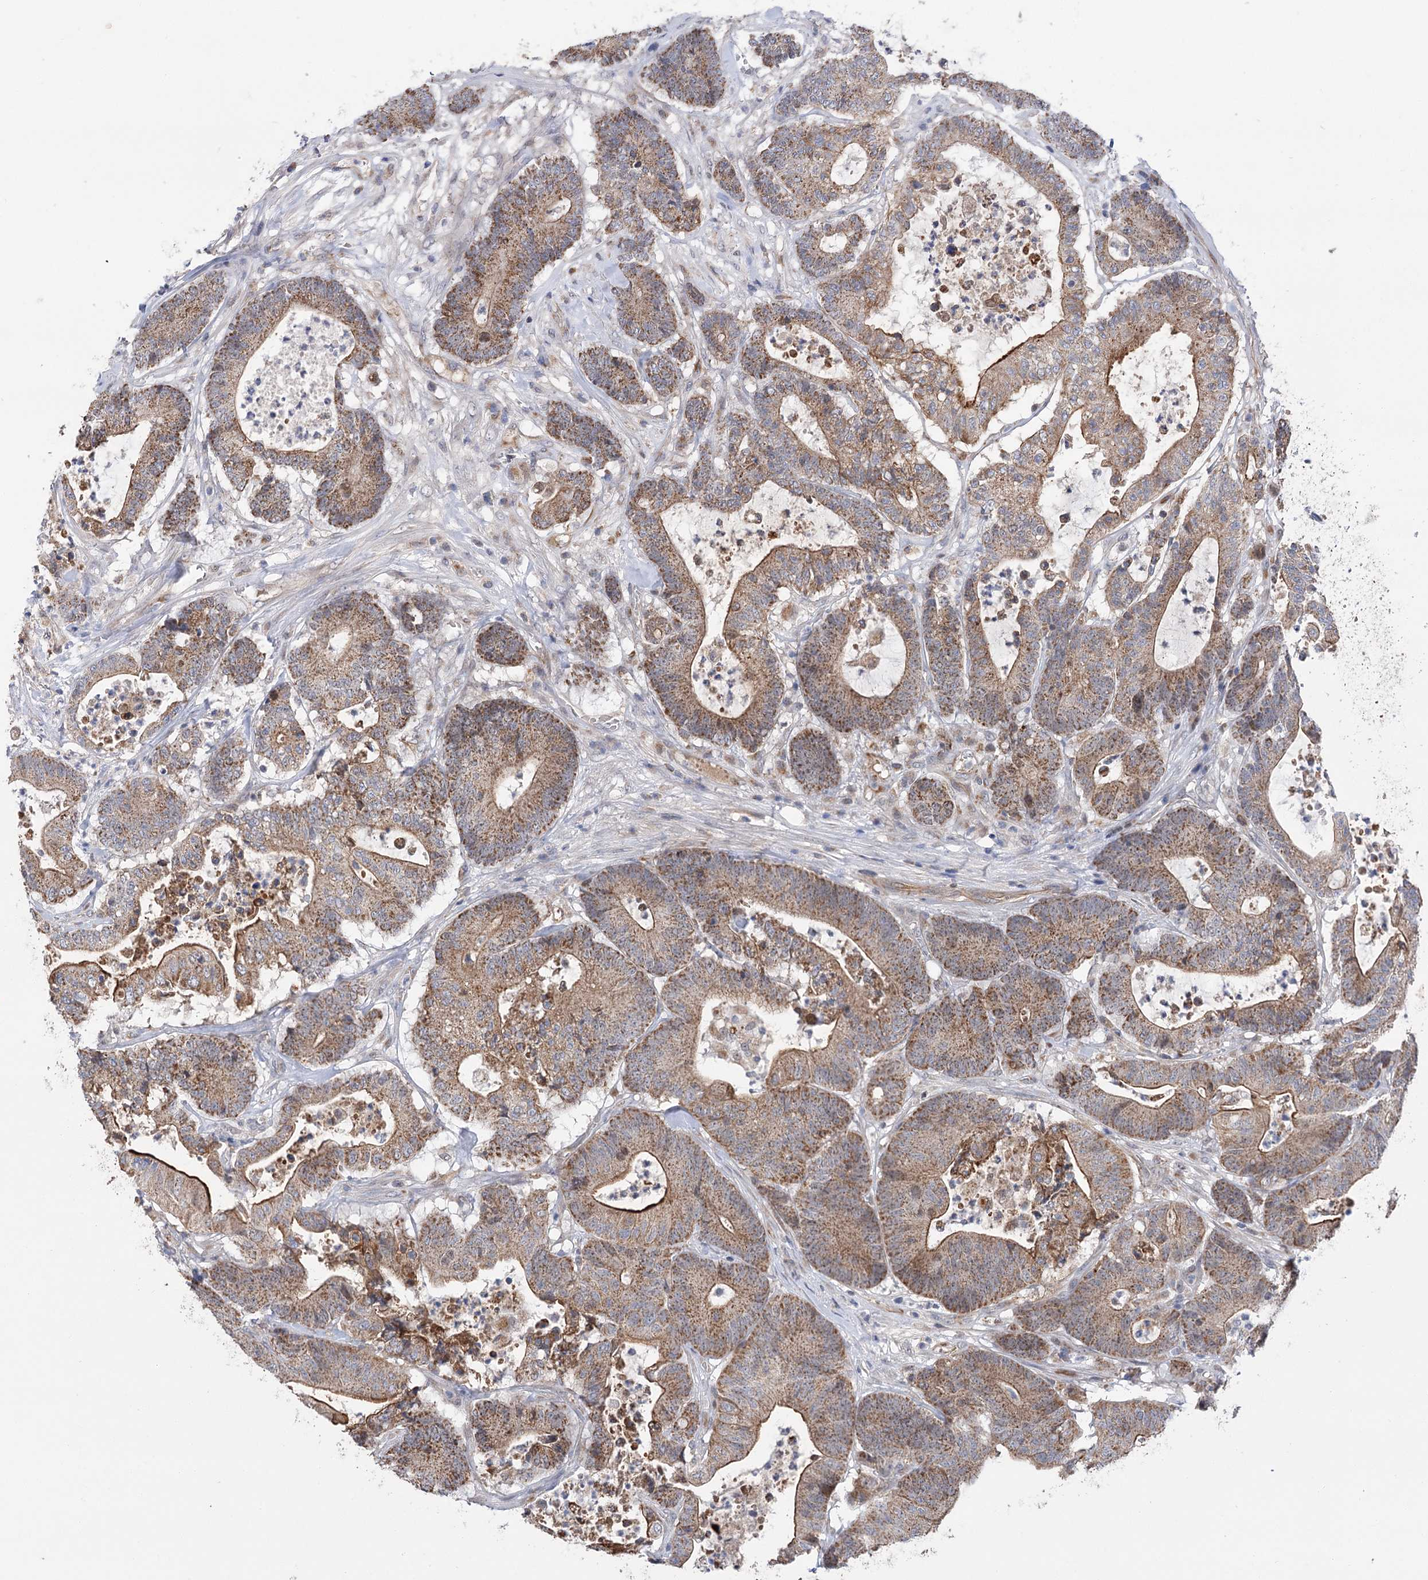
{"staining": {"intensity": "moderate", "quantity": ">75%", "location": "cytoplasmic/membranous"}, "tissue": "colorectal cancer", "cell_type": "Tumor cells", "image_type": "cancer", "snomed": [{"axis": "morphology", "description": "Adenocarcinoma, NOS"}, {"axis": "topography", "description": "Colon"}], "caption": "High-power microscopy captured an immunohistochemistry (IHC) image of colorectal cancer (adenocarcinoma), revealing moderate cytoplasmic/membranous expression in approximately >75% of tumor cells. (brown staining indicates protein expression, while blue staining denotes nuclei).", "gene": "ECHDC3", "patient": {"sex": "female", "age": 84}}